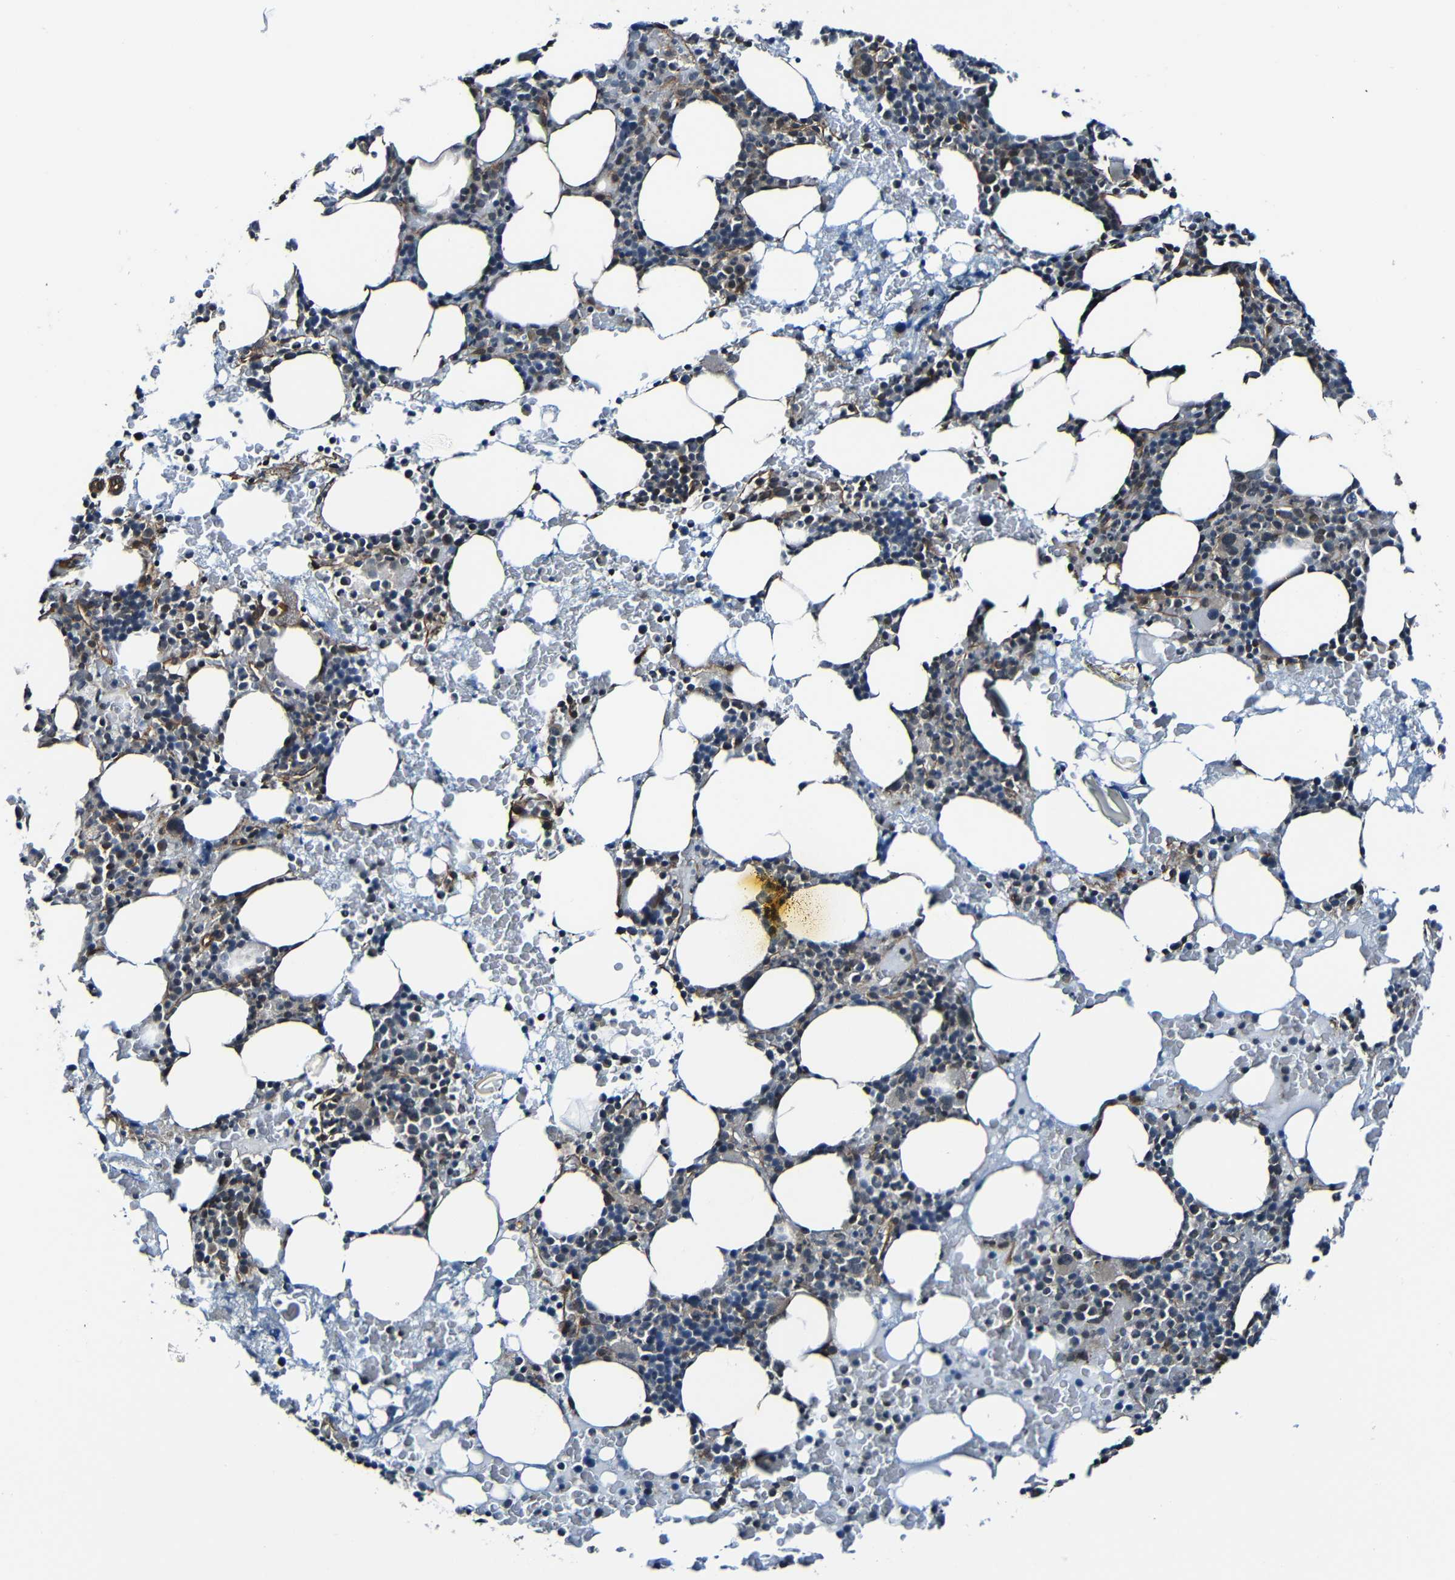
{"staining": {"intensity": "weak", "quantity": "<25%", "location": "cytoplasmic/membranous"}, "tissue": "bone marrow", "cell_type": "Hematopoietic cells", "image_type": "normal", "snomed": [{"axis": "morphology", "description": "Normal tissue, NOS"}, {"axis": "morphology", "description": "Inflammation, NOS"}, {"axis": "topography", "description": "Bone marrow"}], "caption": "This micrograph is of benign bone marrow stained with IHC to label a protein in brown with the nuclei are counter-stained blue. There is no staining in hematopoietic cells.", "gene": "LGR5", "patient": {"sex": "female", "age": 84}}